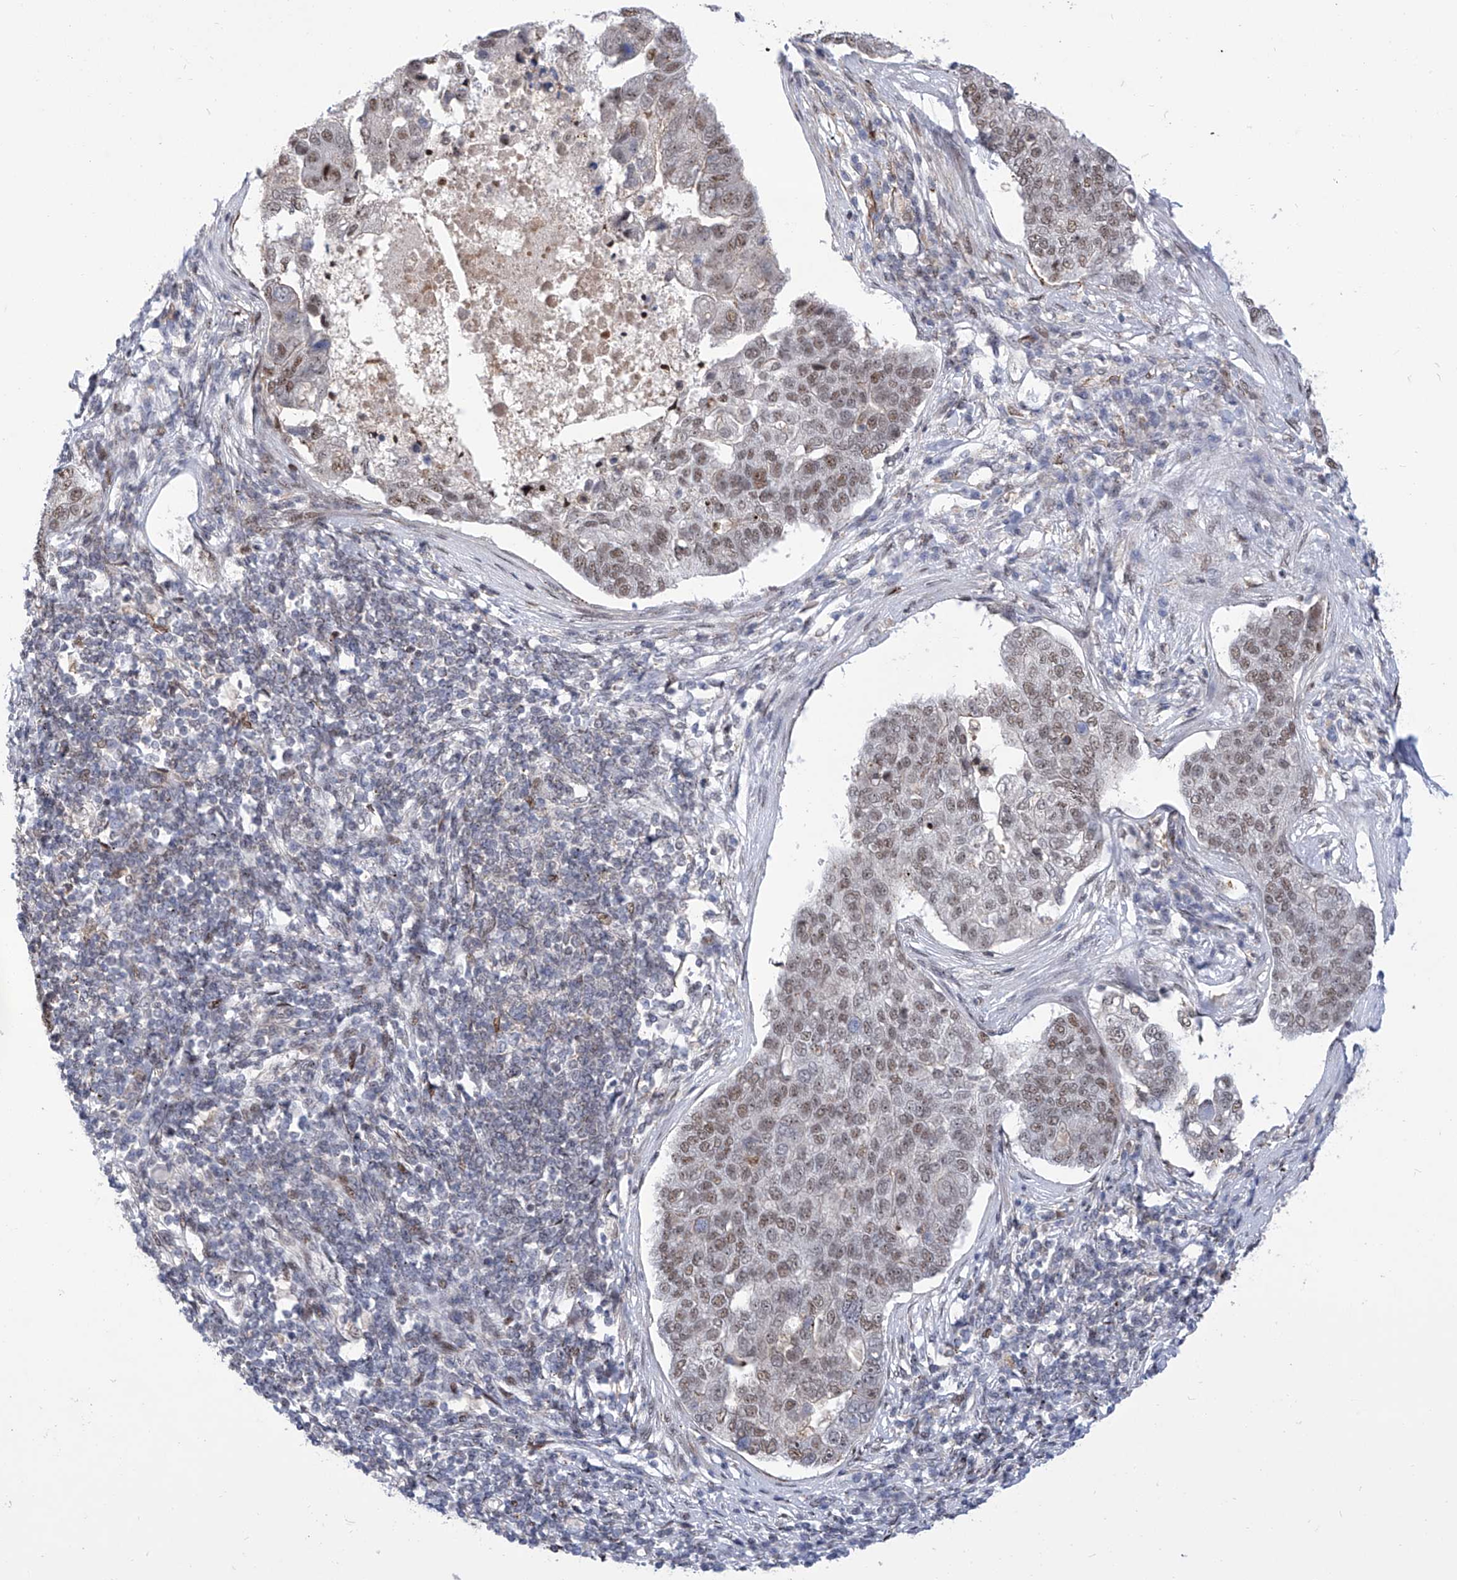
{"staining": {"intensity": "moderate", "quantity": ">75%", "location": "cytoplasmic/membranous,nuclear"}, "tissue": "pancreatic cancer", "cell_type": "Tumor cells", "image_type": "cancer", "snomed": [{"axis": "morphology", "description": "Adenocarcinoma, NOS"}, {"axis": "topography", "description": "Pancreas"}], "caption": "Moderate cytoplasmic/membranous and nuclear protein expression is appreciated in about >75% of tumor cells in pancreatic cancer (adenocarcinoma). The staining is performed using DAB (3,3'-diaminobenzidine) brown chromogen to label protein expression. The nuclei are counter-stained blue using hematoxylin.", "gene": "CEP290", "patient": {"sex": "female", "age": 61}}